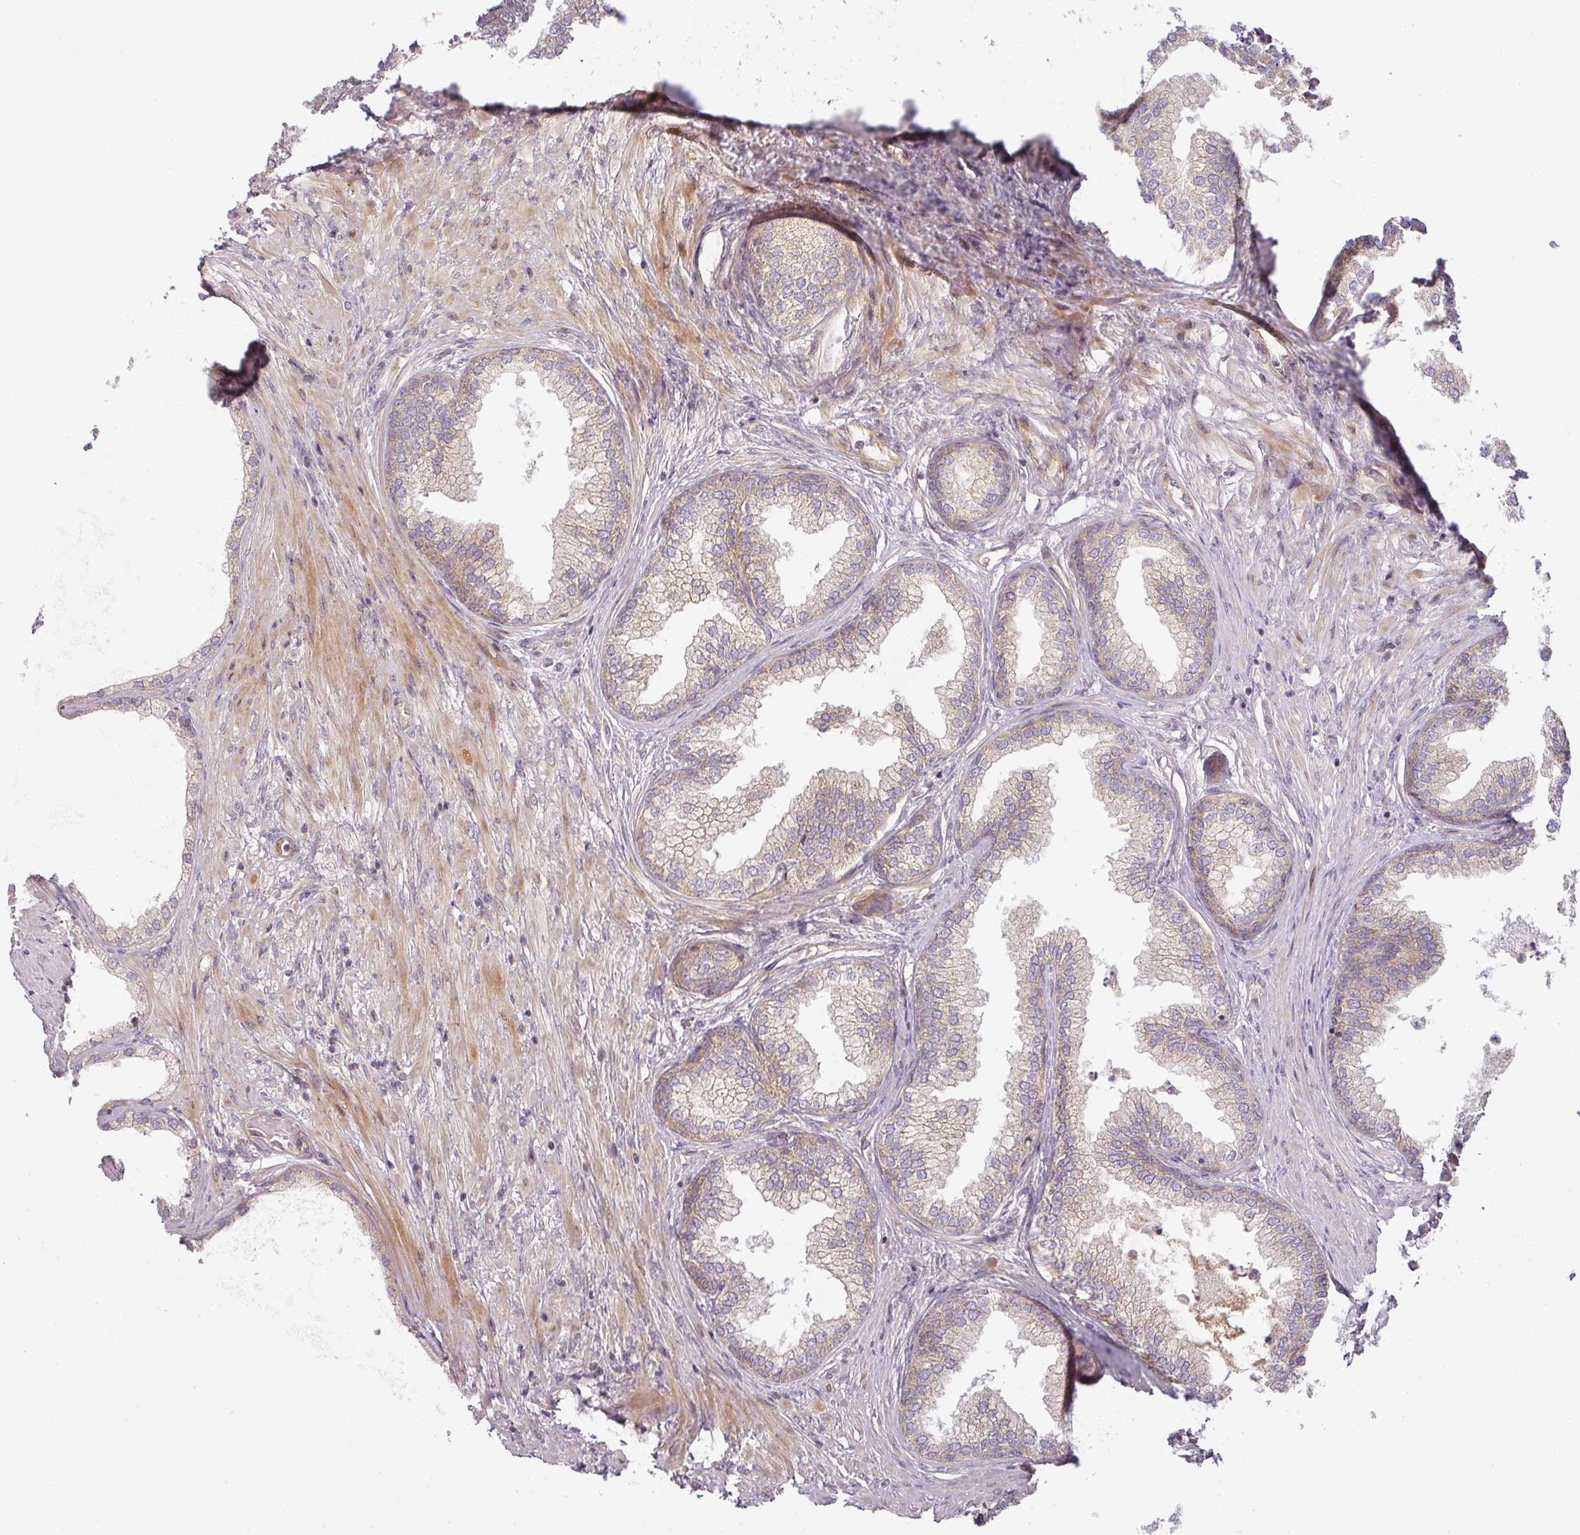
{"staining": {"intensity": "weak", "quantity": "25%-75%", "location": "cytoplasmic/membranous"}, "tissue": "prostate", "cell_type": "Glandular cells", "image_type": "normal", "snomed": [{"axis": "morphology", "description": "Normal tissue, NOS"}, {"axis": "topography", "description": "Prostate"}], "caption": "Weak cytoplasmic/membranous protein staining is seen in about 25%-75% of glandular cells in prostate.", "gene": "CNOT1", "patient": {"sex": "male", "age": 76}}